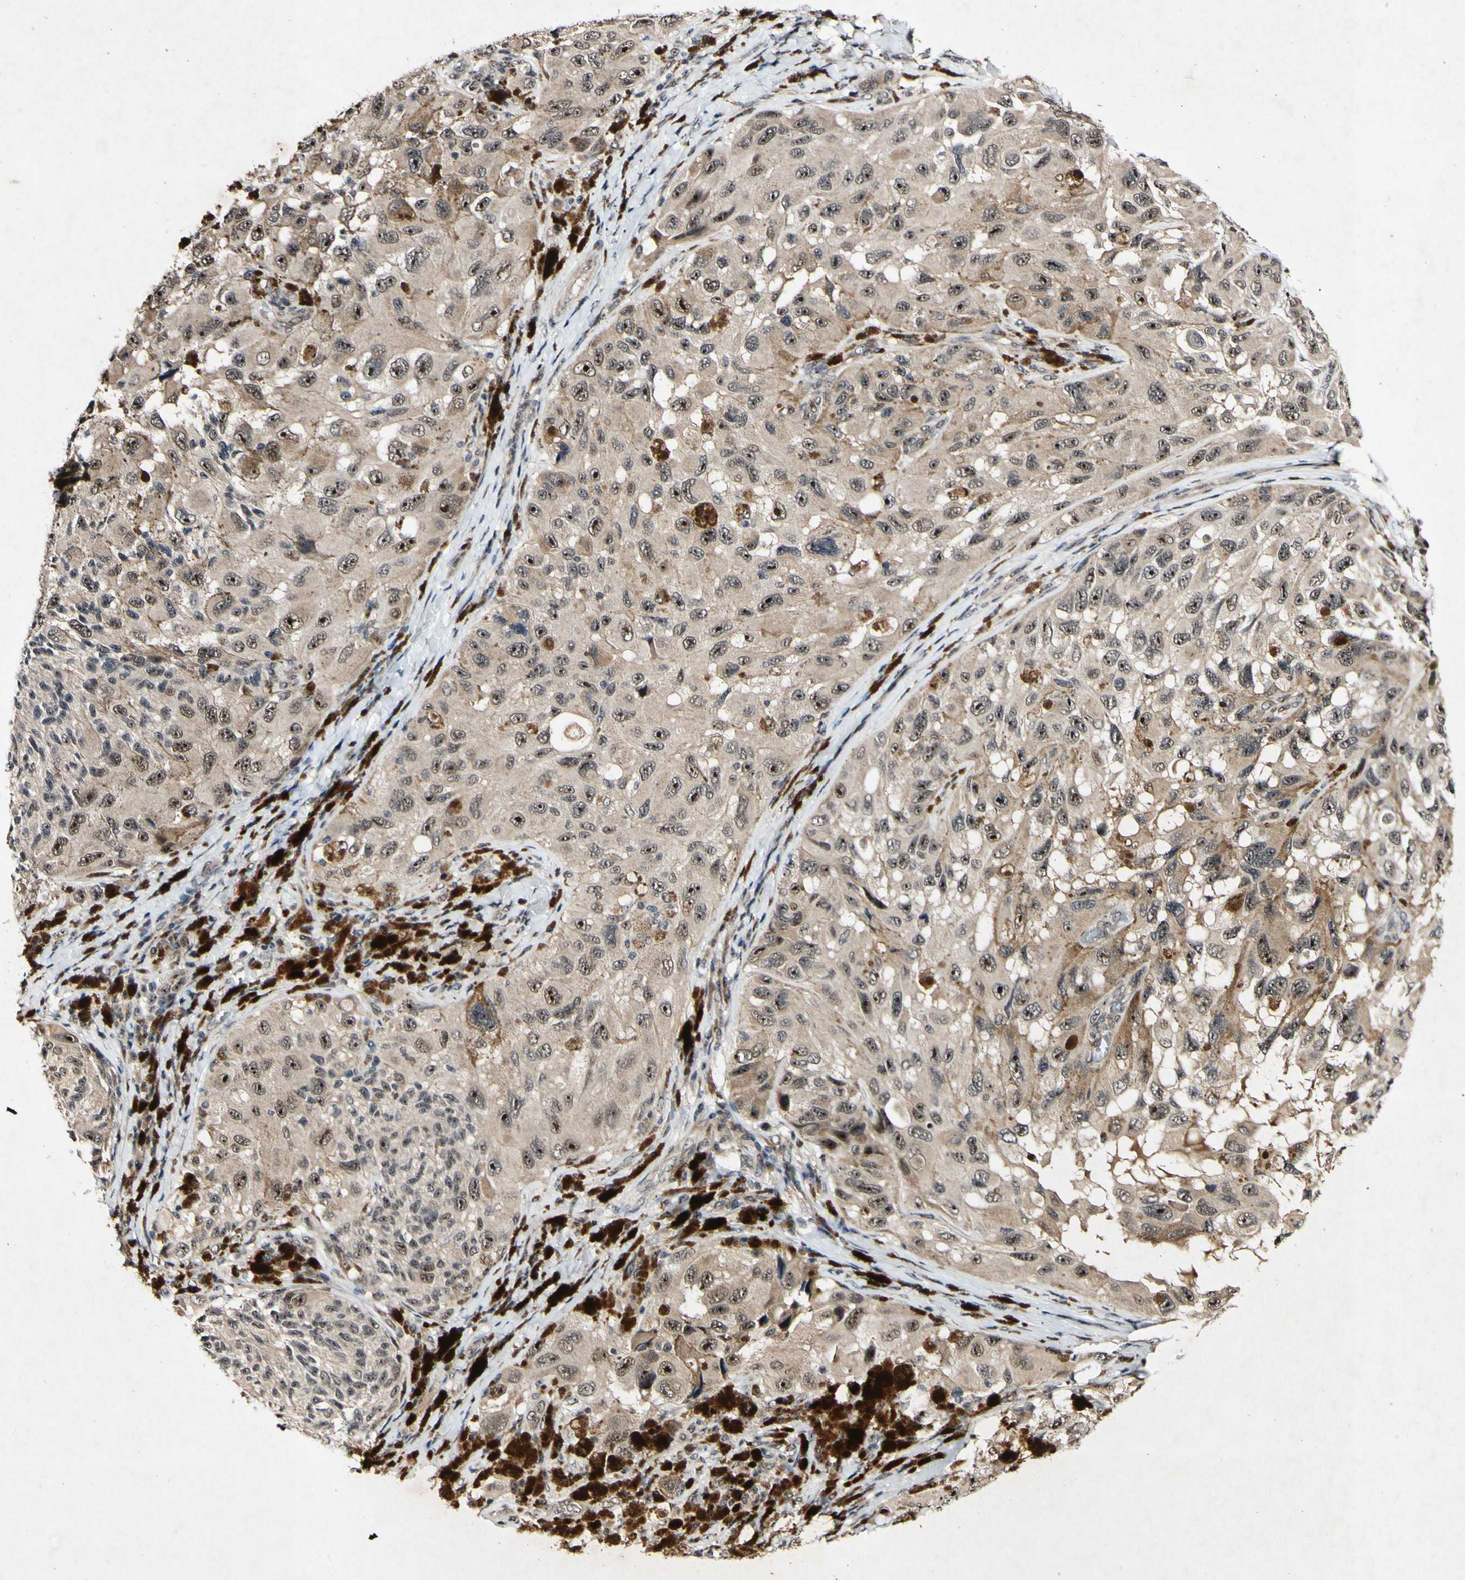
{"staining": {"intensity": "moderate", "quantity": "25%-75%", "location": "nuclear"}, "tissue": "melanoma", "cell_type": "Tumor cells", "image_type": "cancer", "snomed": [{"axis": "morphology", "description": "Malignant melanoma, NOS"}, {"axis": "topography", "description": "Skin"}], "caption": "This image exhibits immunohistochemistry staining of human malignant melanoma, with medium moderate nuclear positivity in about 25%-75% of tumor cells.", "gene": "POLR2F", "patient": {"sex": "female", "age": 73}}